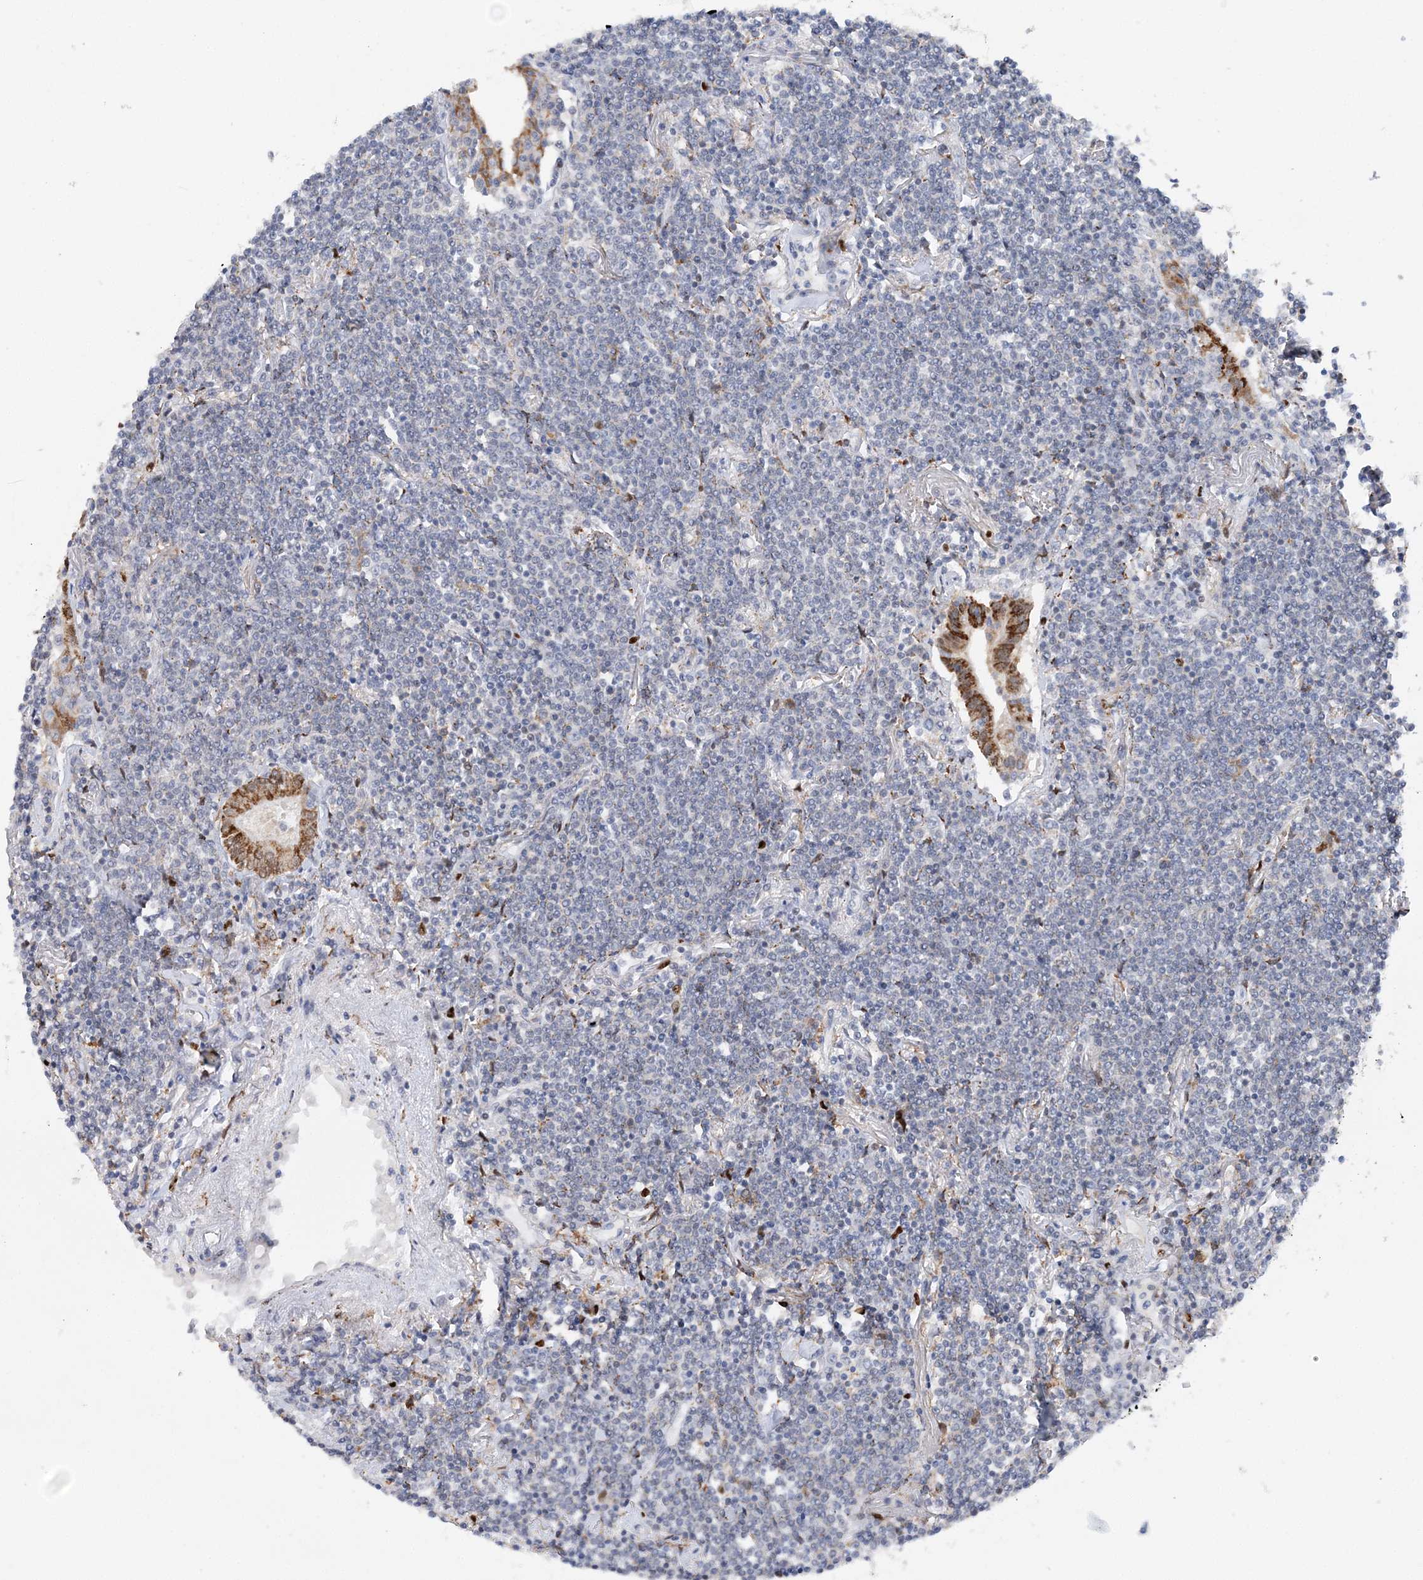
{"staining": {"intensity": "negative", "quantity": "none", "location": "none"}, "tissue": "lymphoma", "cell_type": "Tumor cells", "image_type": "cancer", "snomed": [{"axis": "morphology", "description": "Malignant lymphoma, non-Hodgkin's type, Low grade"}, {"axis": "topography", "description": "Lung"}], "caption": "Tumor cells show no significant positivity in low-grade malignant lymphoma, non-Hodgkin's type.", "gene": "NIT2", "patient": {"sex": "female", "age": 71}}